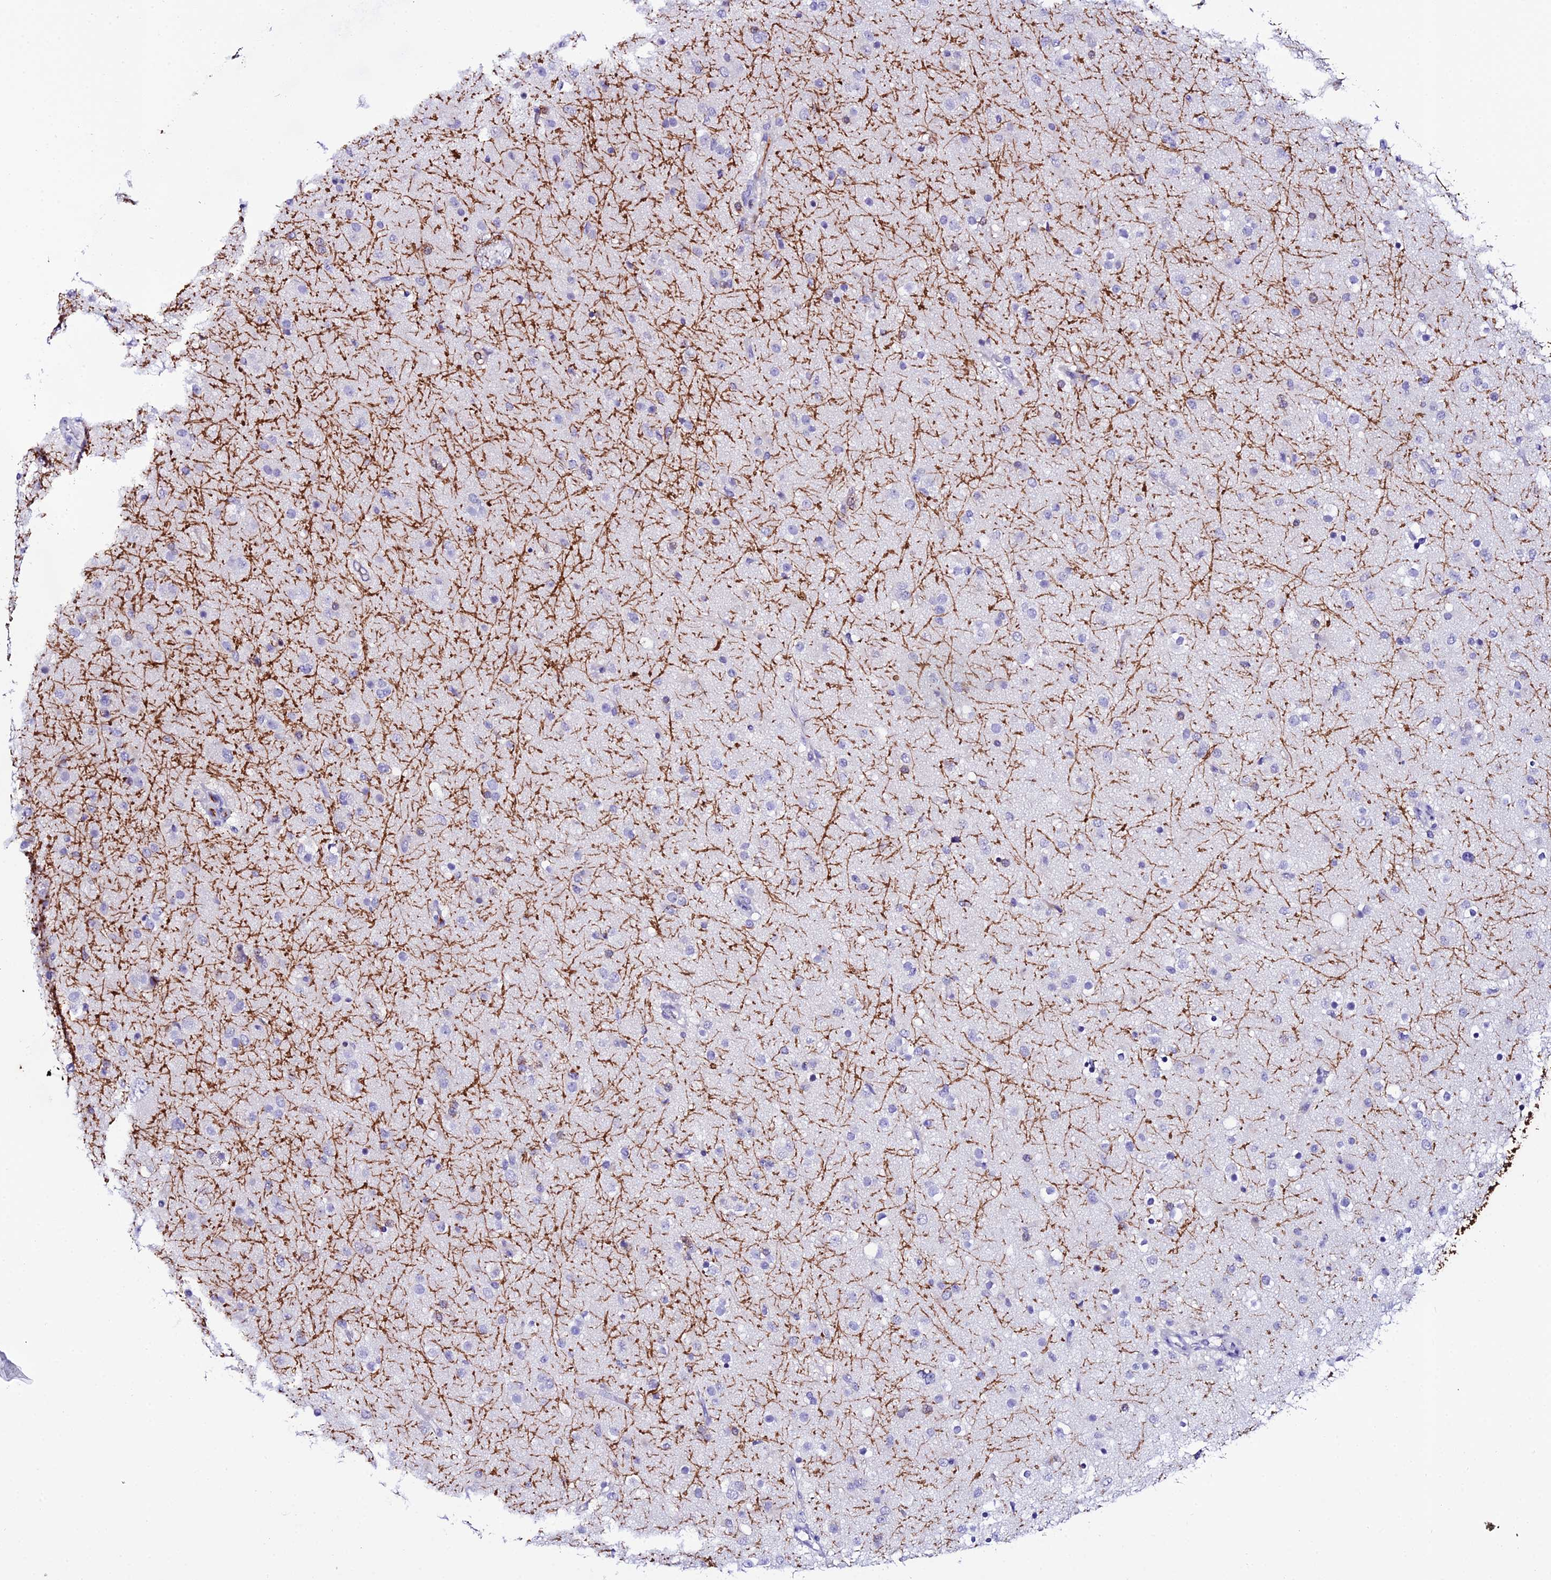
{"staining": {"intensity": "negative", "quantity": "none", "location": "none"}, "tissue": "glioma", "cell_type": "Tumor cells", "image_type": "cancer", "snomed": [{"axis": "morphology", "description": "Glioma, malignant, Low grade"}, {"axis": "topography", "description": "Brain"}], "caption": "IHC image of human low-grade glioma (malignant) stained for a protein (brown), which shows no positivity in tumor cells.", "gene": "DEFB132", "patient": {"sex": "male", "age": 65}}